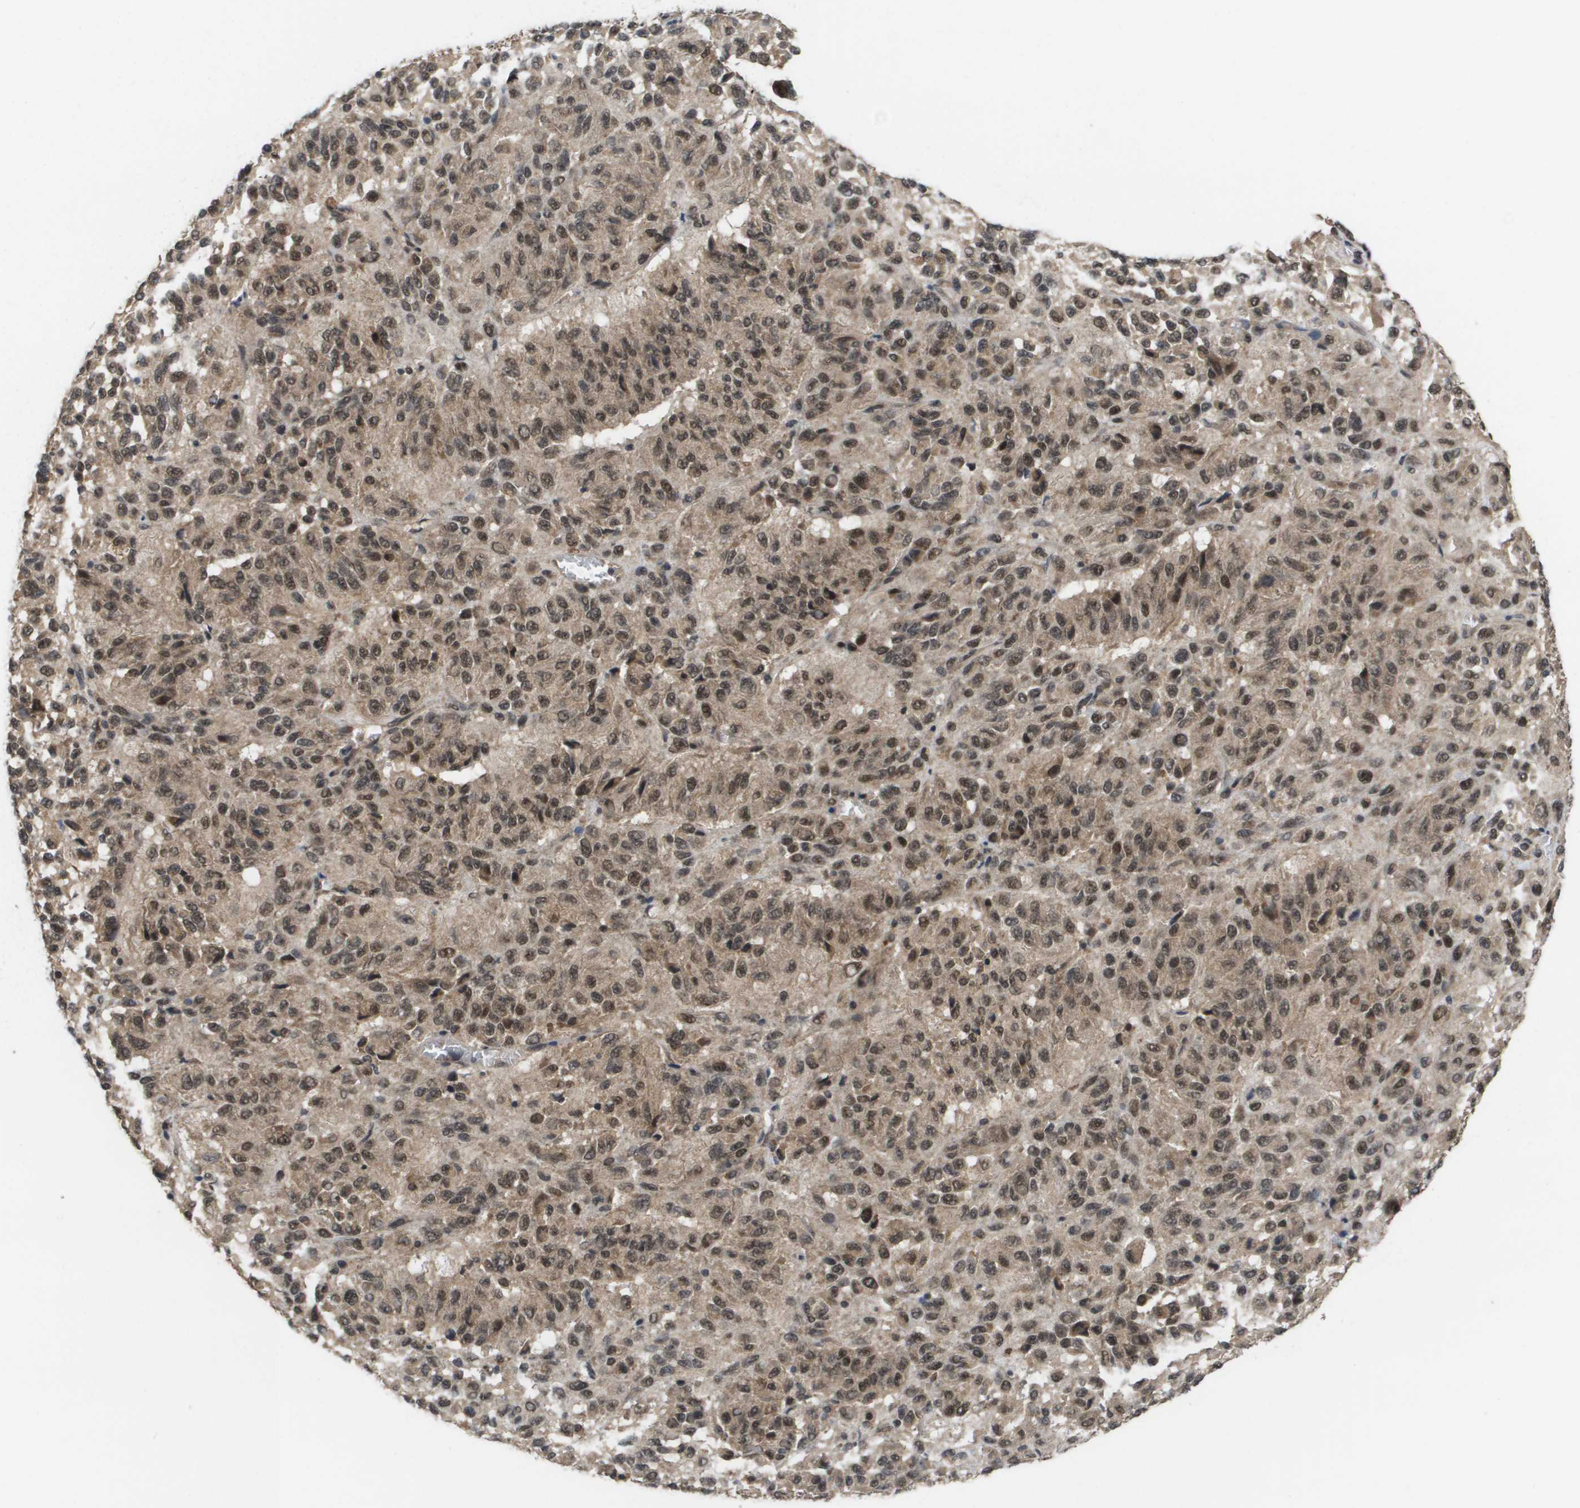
{"staining": {"intensity": "moderate", "quantity": ">75%", "location": "cytoplasmic/membranous,nuclear"}, "tissue": "melanoma", "cell_type": "Tumor cells", "image_type": "cancer", "snomed": [{"axis": "morphology", "description": "Malignant melanoma, Metastatic site"}, {"axis": "topography", "description": "Lung"}], "caption": "Approximately >75% of tumor cells in melanoma exhibit moderate cytoplasmic/membranous and nuclear protein positivity as visualized by brown immunohistochemical staining.", "gene": "AMBRA1", "patient": {"sex": "male", "age": 64}}